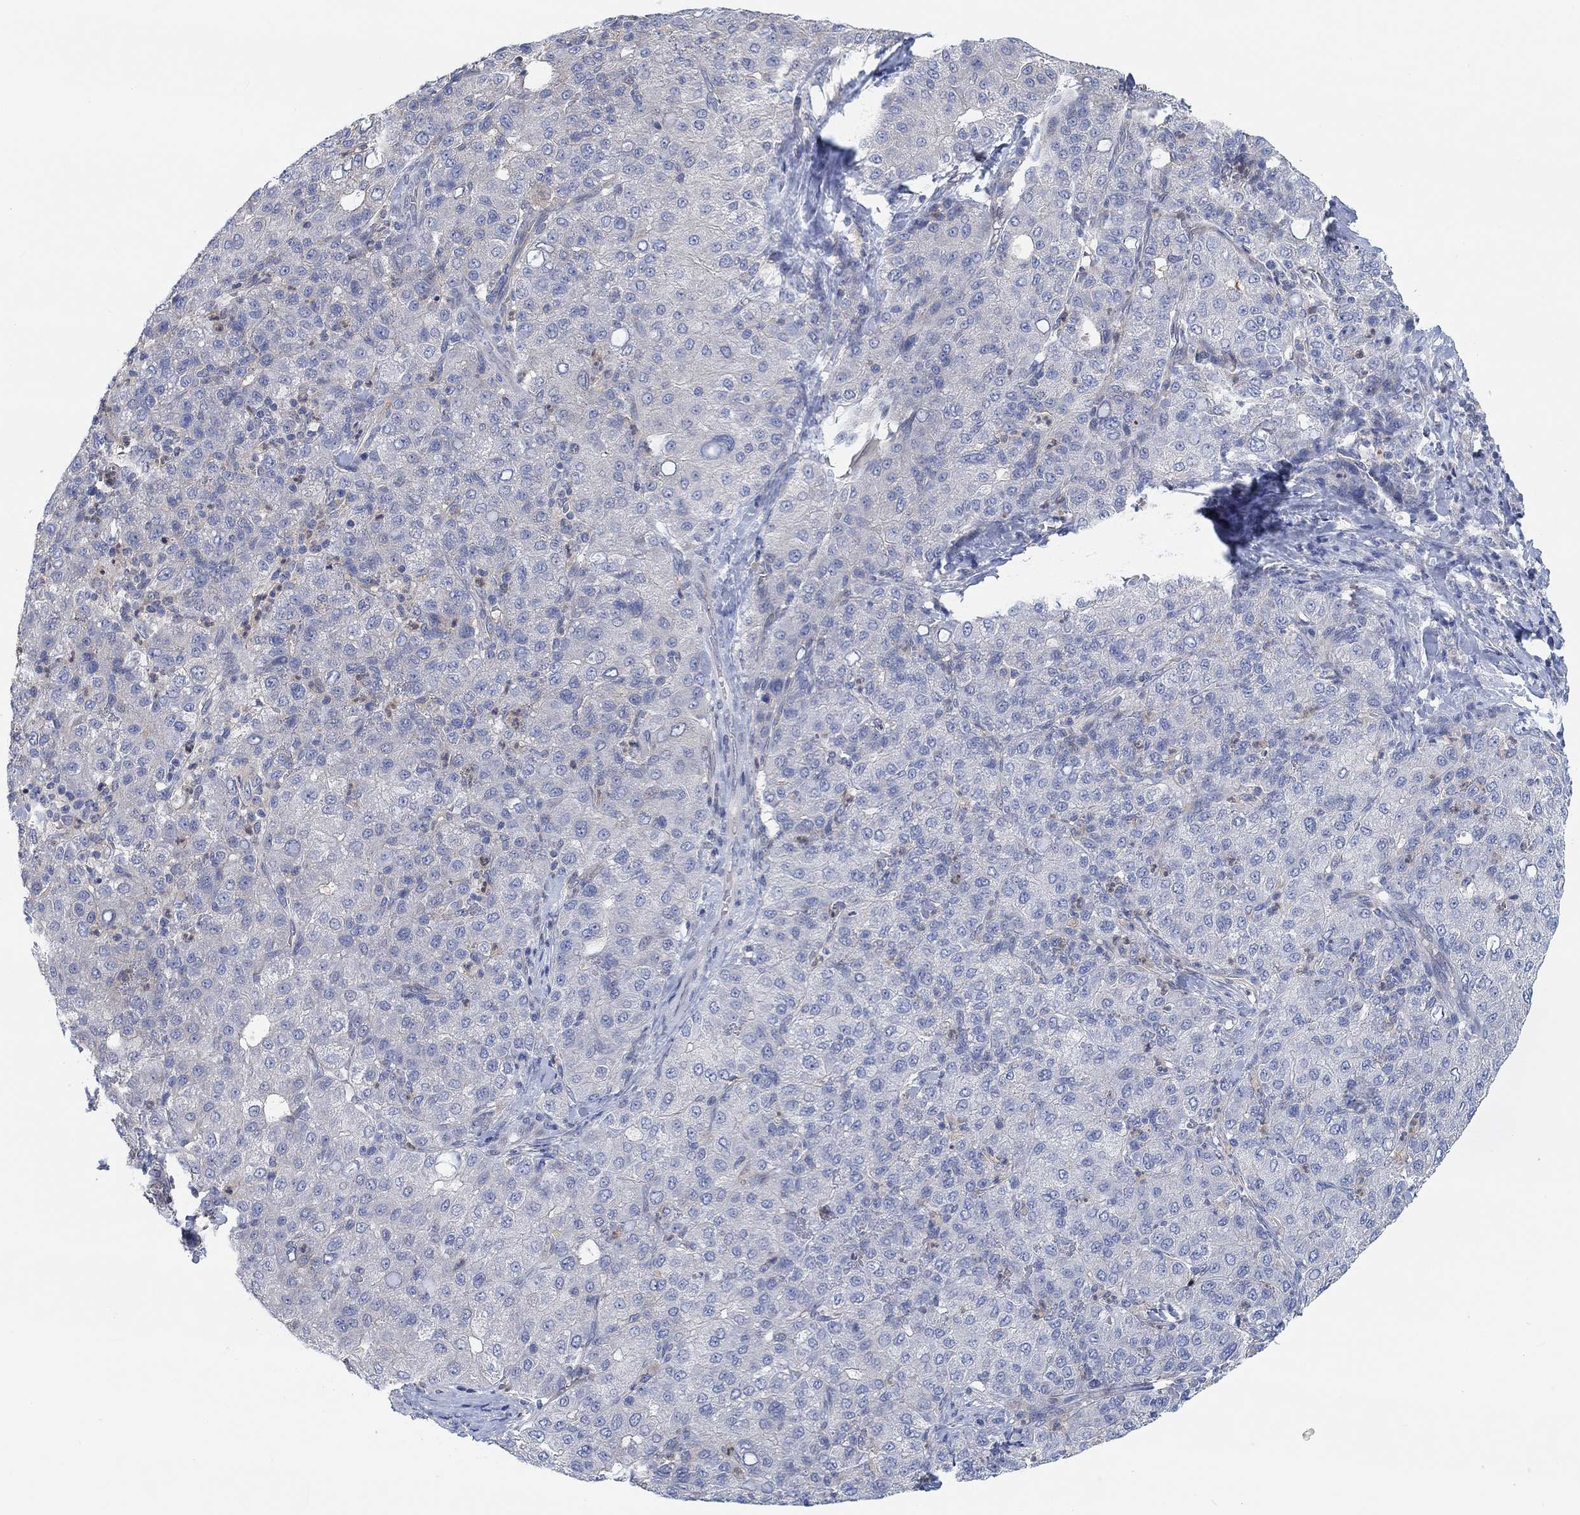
{"staining": {"intensity": "negative", "quantity": "none", "location": "none"}, "tissue": "liver cancer", "cell_type": "Tumor cells", "image_type": "cancer", "snomed": [{"axis": "morphology", "description": "Carcinoma, Hepatocellular, NOS"}, {"axis": "topography", "description": "Liver"}], "caption": "High power microscopy image of an immunohistochemistry (IHC) image of liver cancer (hepatocellular carcinoma), revealing no significant positivity in tumor cells. The staining was performed using DAB (3,3'-diaminobenzidine) to visualize the protein expression in brown, while the nuclei were stained in blue with hematoxylin (Magnification: 20x).", "gene": "PMFBP1", "patient": {"sex": "male", "age": 65}}